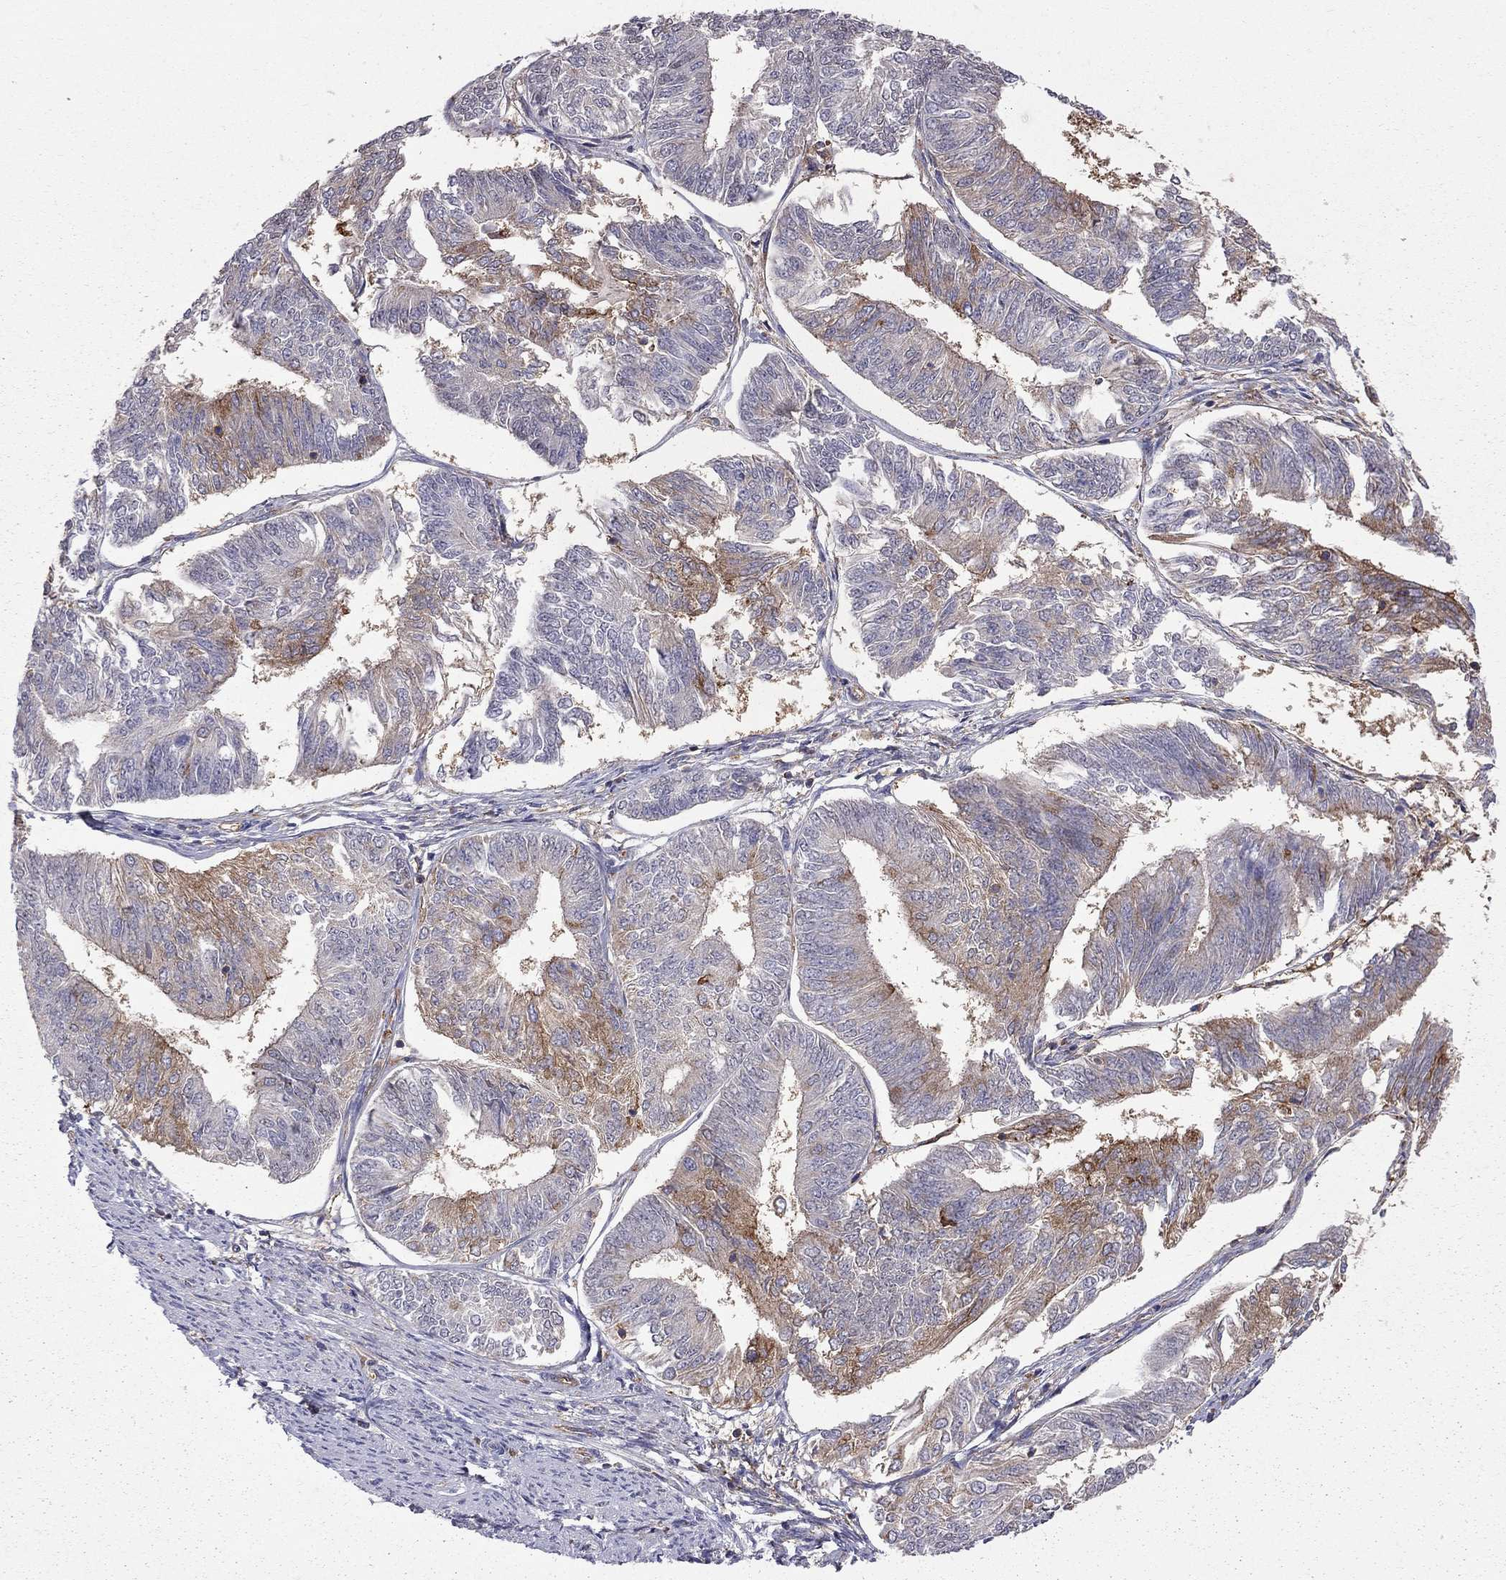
{"staining": {"intensity": "moderate", "quantity": "<25%", "location": "cytoplasmic/membranous"}, "tissue": "endometrial cancer", "cell_type": "Tumor cells", "image_type": "cancer", "snomed": [{"axis": "morphology", "description": "Adenocarcinoma, NOS"}, {"axis": "topography", "description": "Endometrium"}], "caption": "Immunohistochemistry photomicrograph of human adenocarcinoma (endometrial) stained for a protein (brown), which demonstrates low levels of moderate cytoplasmic/membranous positivity in about <25% of tumor cells.", "gene": "EIF4E3", "patient": {"sex": "female", "age": 58}}